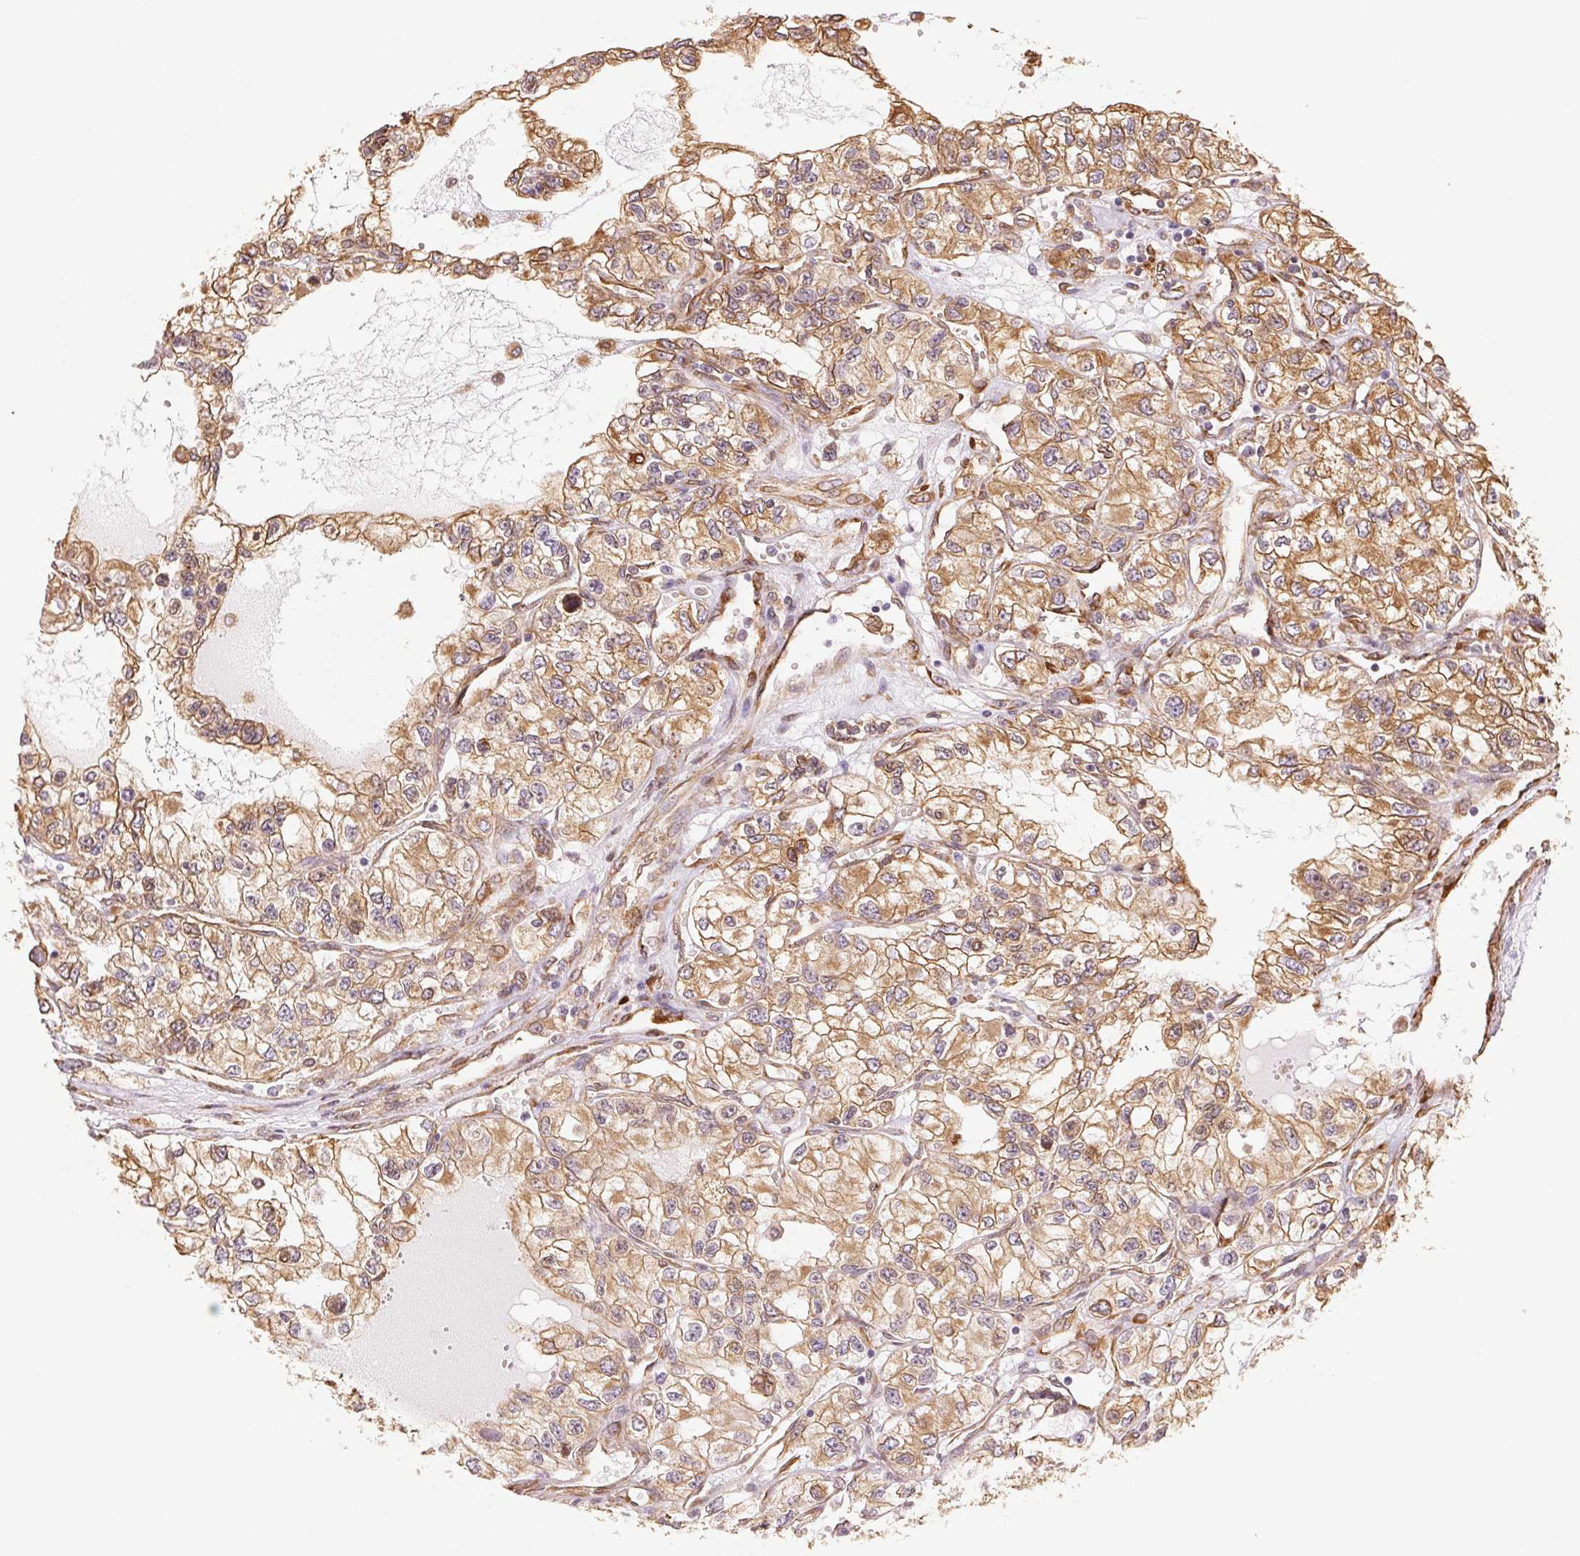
{"staining": {"intensity": "moderate", "quantity": ">75%", "location": "cytoplasmic/membranous"}, "tissue": "renal cancer", "cell_type": "Tumor cells", "image_type": "cancer", "snomed": [{"axis": "morphology", "description": "Adenocarcinoma, NOS"}, {"axis": "topography", "description": "Kidney"}], "caption": "Immunohistochemical staining of renal cancer shows medium levels of moderate cytoplasmic/membranous protein staining in approximately >75% of tumor cells.", "gene": "RCN3", "patient": {"sex": "female", "age": 59}}